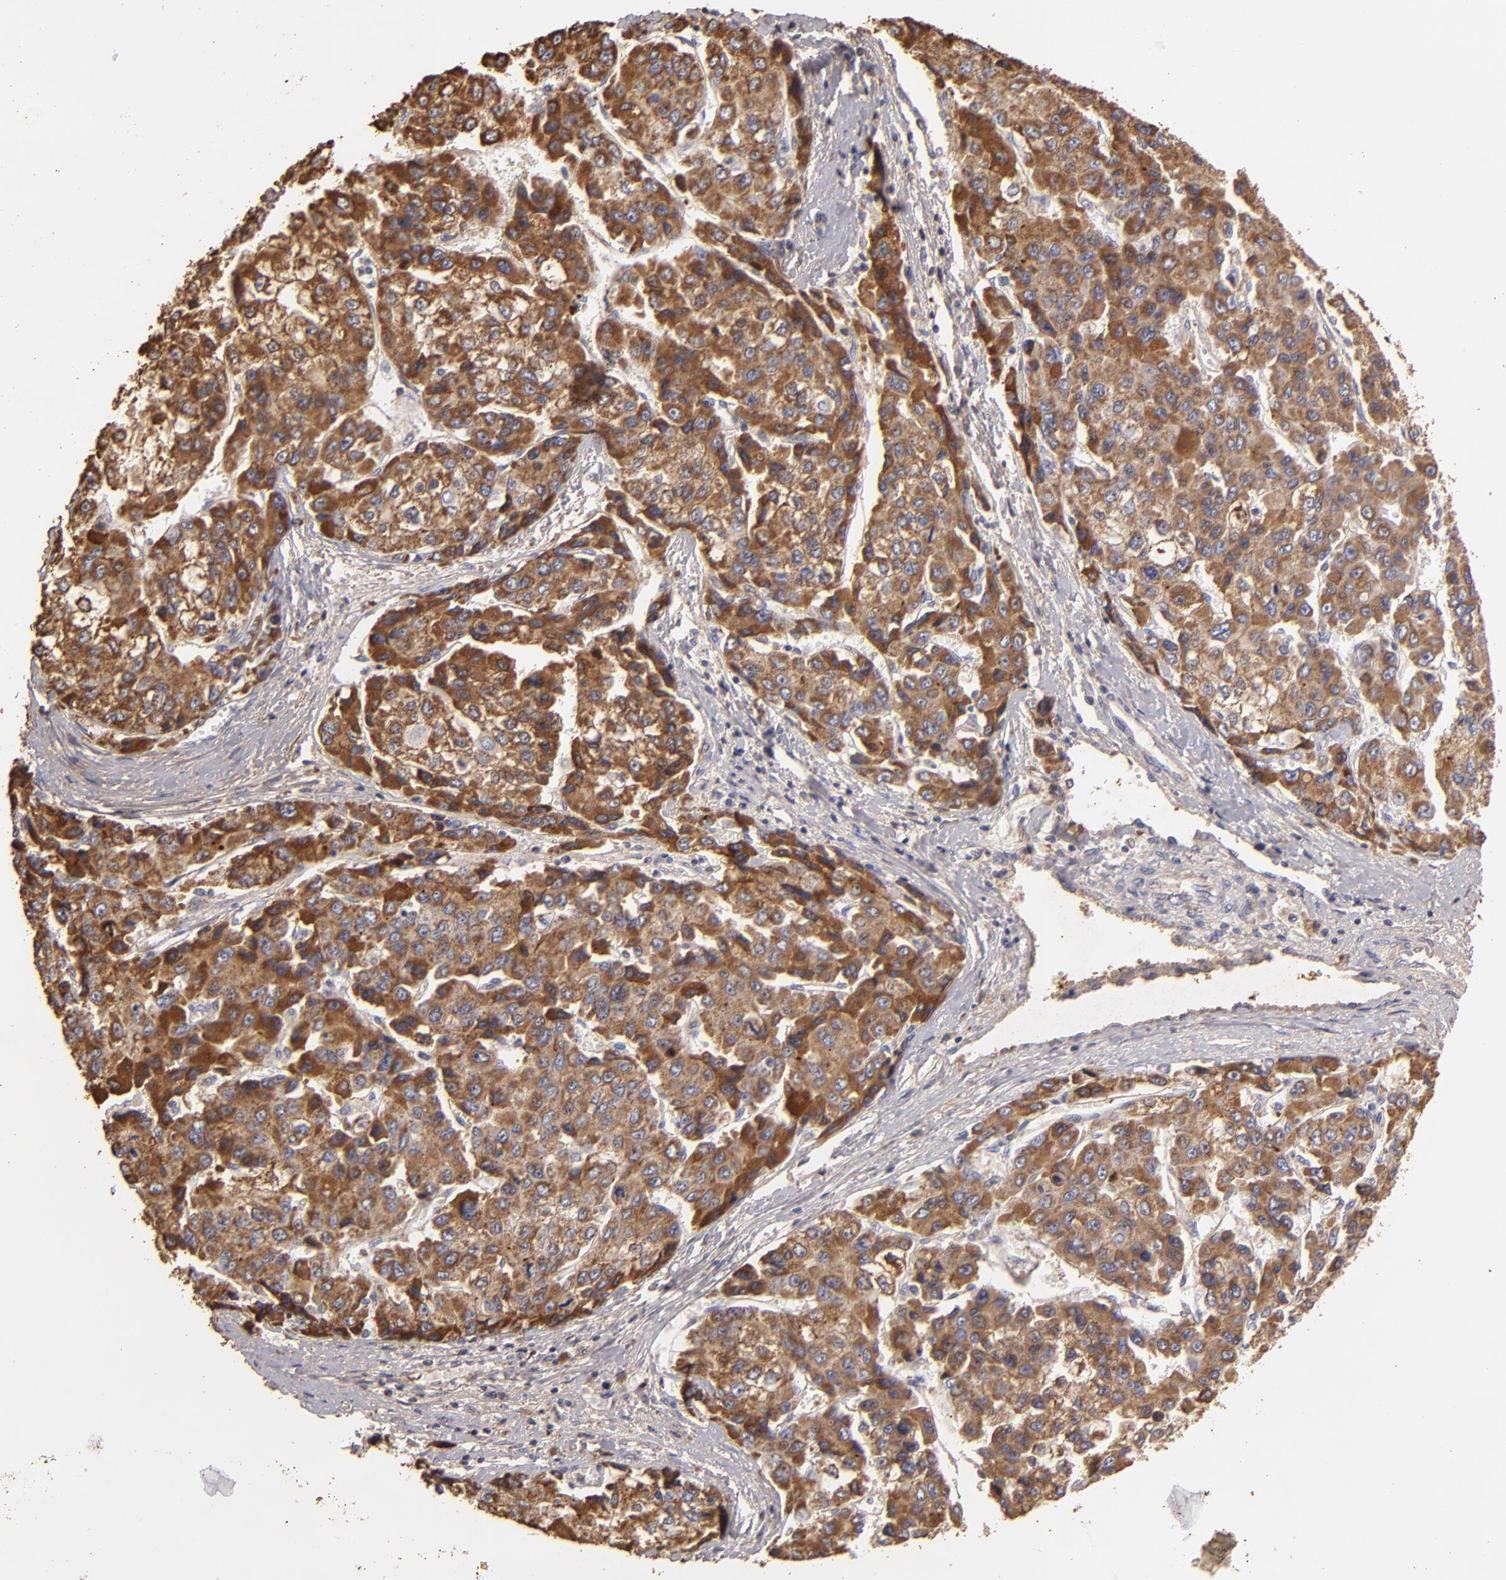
{"staining": {"intensity": "strong", "quantity": ">75%", "location": "cytoplasmic/membranous"}, "tissue": "liver cancer", "cell_type": "Tumor cells", "image_type": "cancer", "snomed": [{"axis": "morphology", "description": "Carcinoma, Hepatocellular, NOS"}, {"axis": "topography", "description": "Liver"}], "caption": "The photomicrograph demonstrates a brown stain indicating the presence of a protein in the cytoplasmic/membranous of tumor cells in liver hepatocellular carcinoma. (brown staining indicates protein expression, while blue staining denotes nuclei).", "gene": "CFB", "patient": {"sex": "female", "age": 66}}